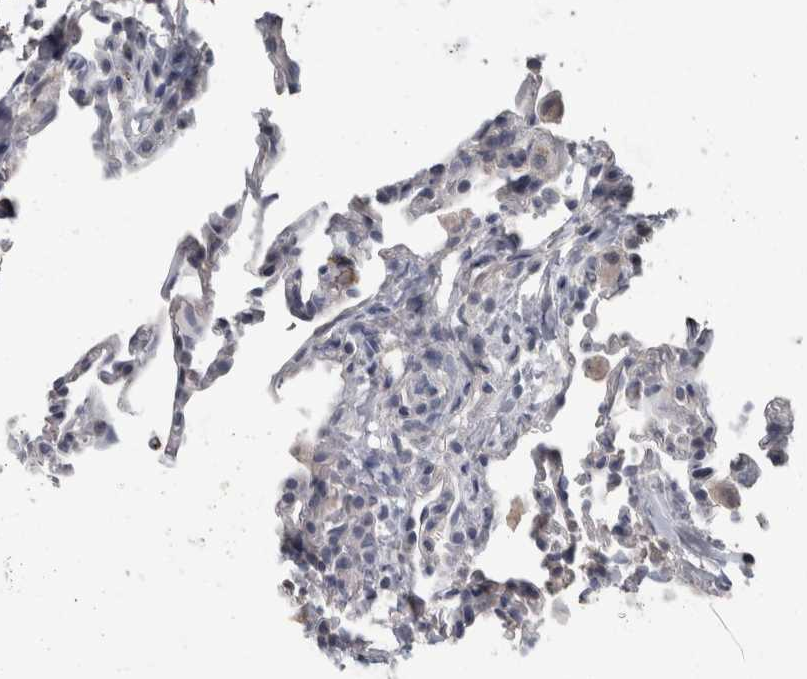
{"staining": {"intensity": "negative", "quantity": "none", "location": "none"}, "tissue": "lung", "cell_type": "Alveolar cells", "image_type": "normal", "snomed": [{"axis": "morphology", "description": "Normal tissue, NOS"}, {"axis": "topography", "description": "Lung"}], "caption": "DAB (3,3'-diaminobenzidine) immunohistochemical staining of unremarkable lung demonstrates no significant staining in alveolar cells.", "gene": "MASTL", "patient": {"sex": "male", "age": 20}}